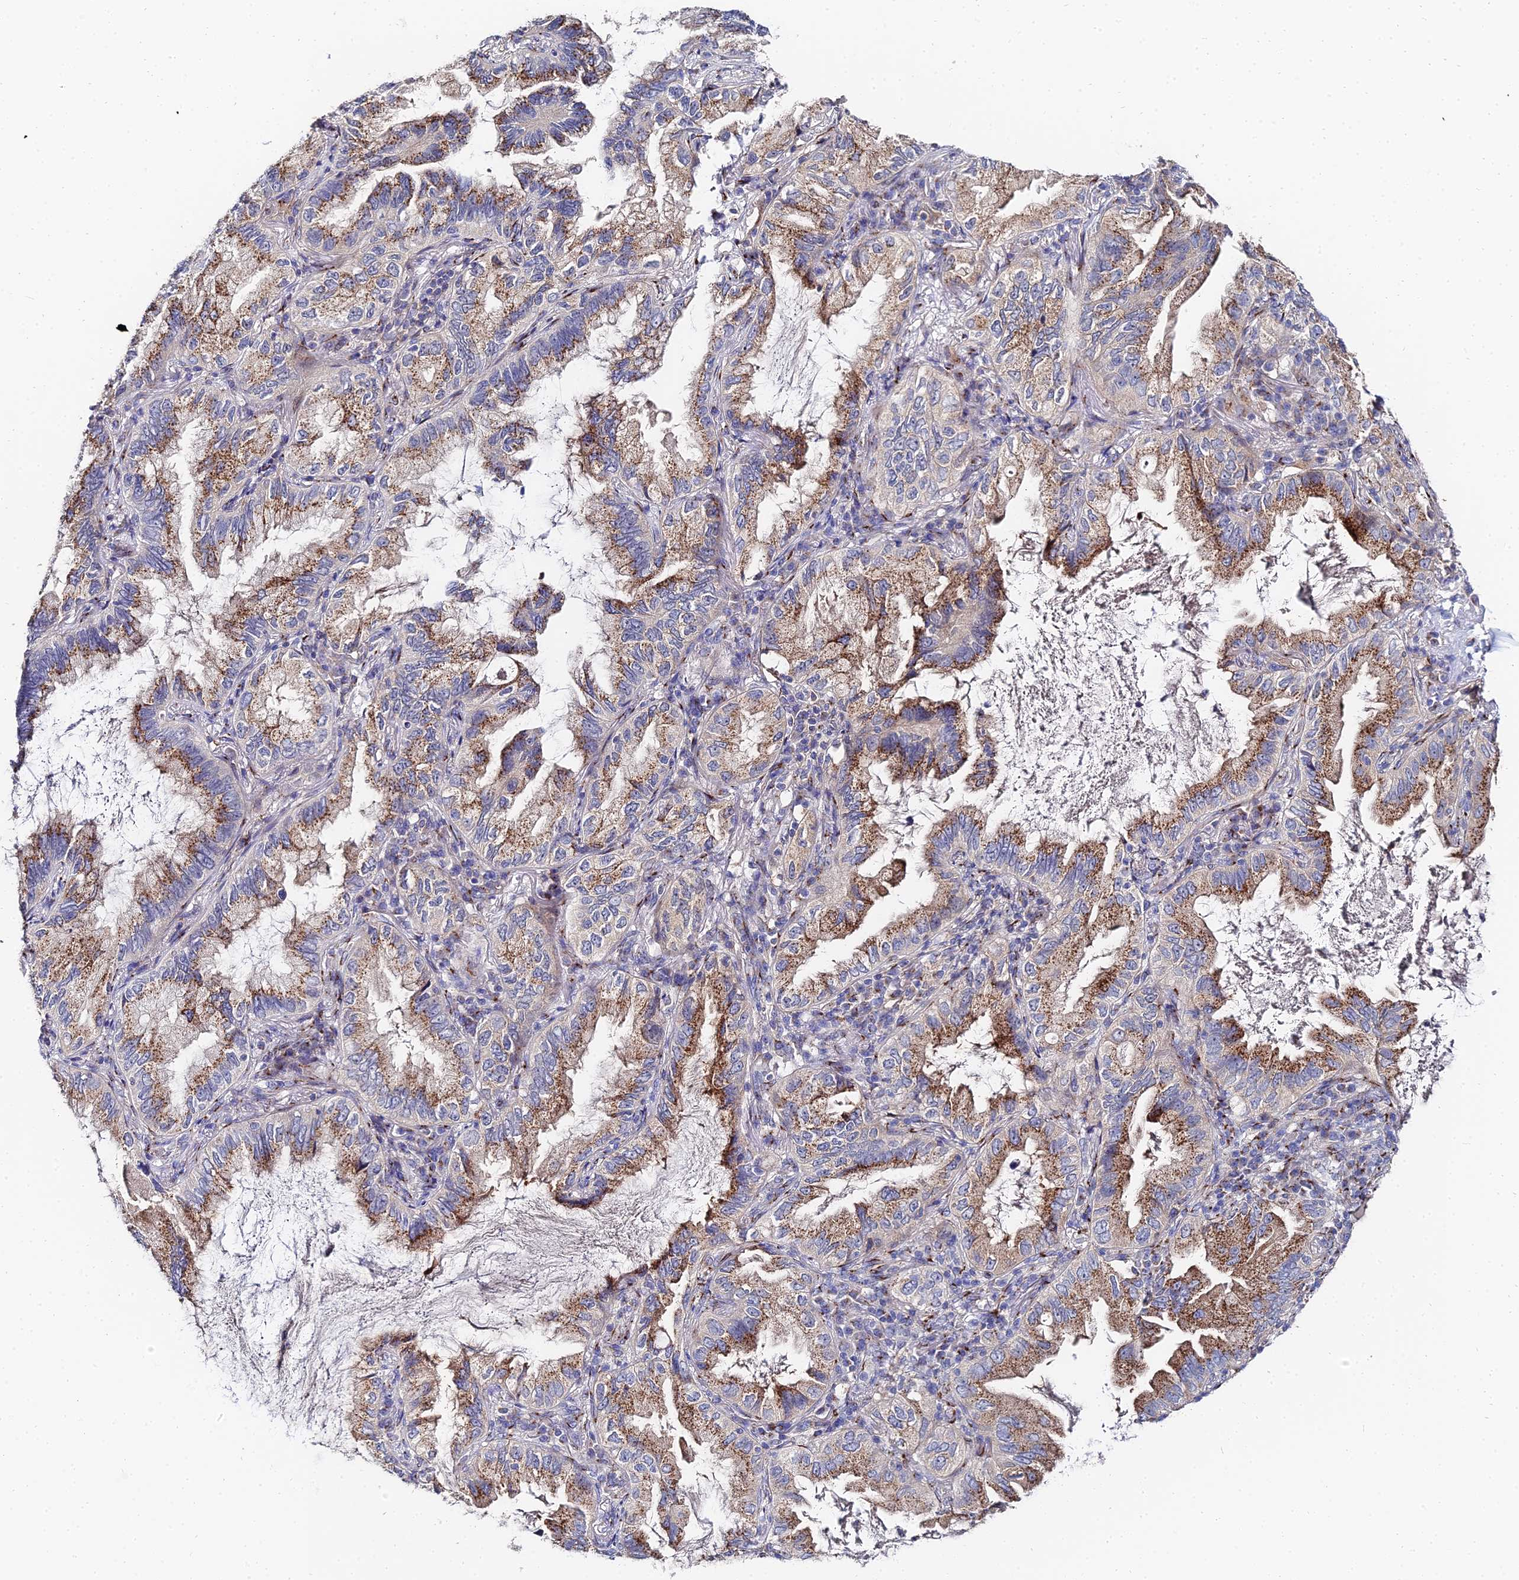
{"staining": {"intensity": "moderate", "quantity": ">75%", "location": "cytoplasmic/membranous"}, "tissue": "lung cancer", "cell_type": "Tumor cells", "image_type": "cancer", "snomed": [{"axis": "morphology", "description": "Adenocarcinoma, NOS"}, {"axis": "topography", "description": "Lung"}], "caption": "Immunohistochemical staining of lung cancer (adenocarcinoma) shows medium levels of moderate cytoplasmic/membranous protein staining in approximately >75% of tumor cells.", "gene": "BORCS8", "patient": {"sex": "female", "age": 69}}